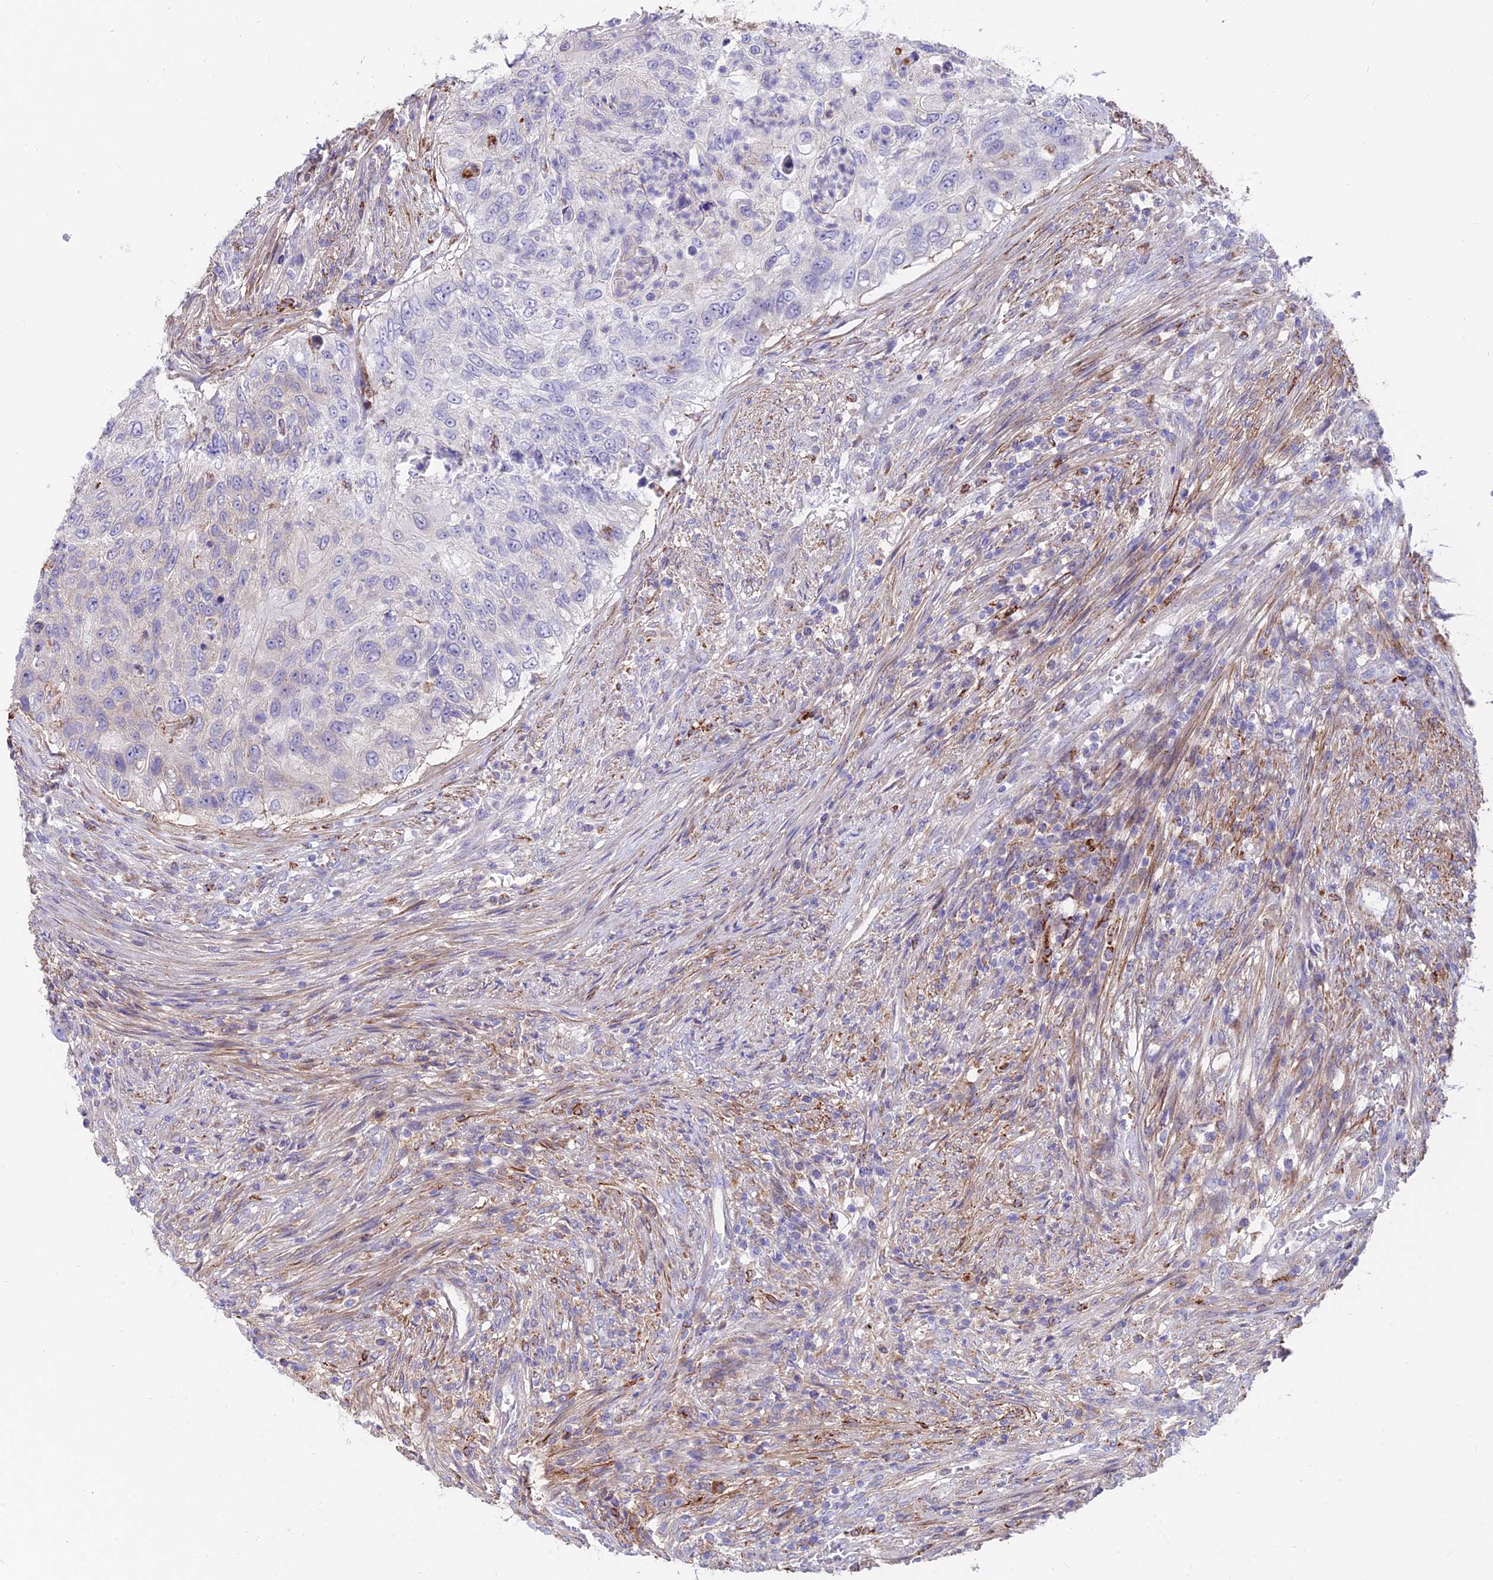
{"staining": {"intensity": "negative", "quantity": "none", "location": "none"}, "tissue": "urothelial cancer", "cell_type": "Tumor cells", "image_type": "cancer", "snomed": [{"axis": "morphology", "description": "Urothelial carcinoma, High grade"}, {"axis": "topography", "description": "Urinary bladder"}], "caption": "A histopathology image of human high-grade urothelial carcinoma is negative for staining in tumor cells. The staining is performed using DAB brown chromogen with nuclei counter-stained in using hematoxylin.", "gene": "TIGD6", "patient": {"sex": "female", "age": 60}}